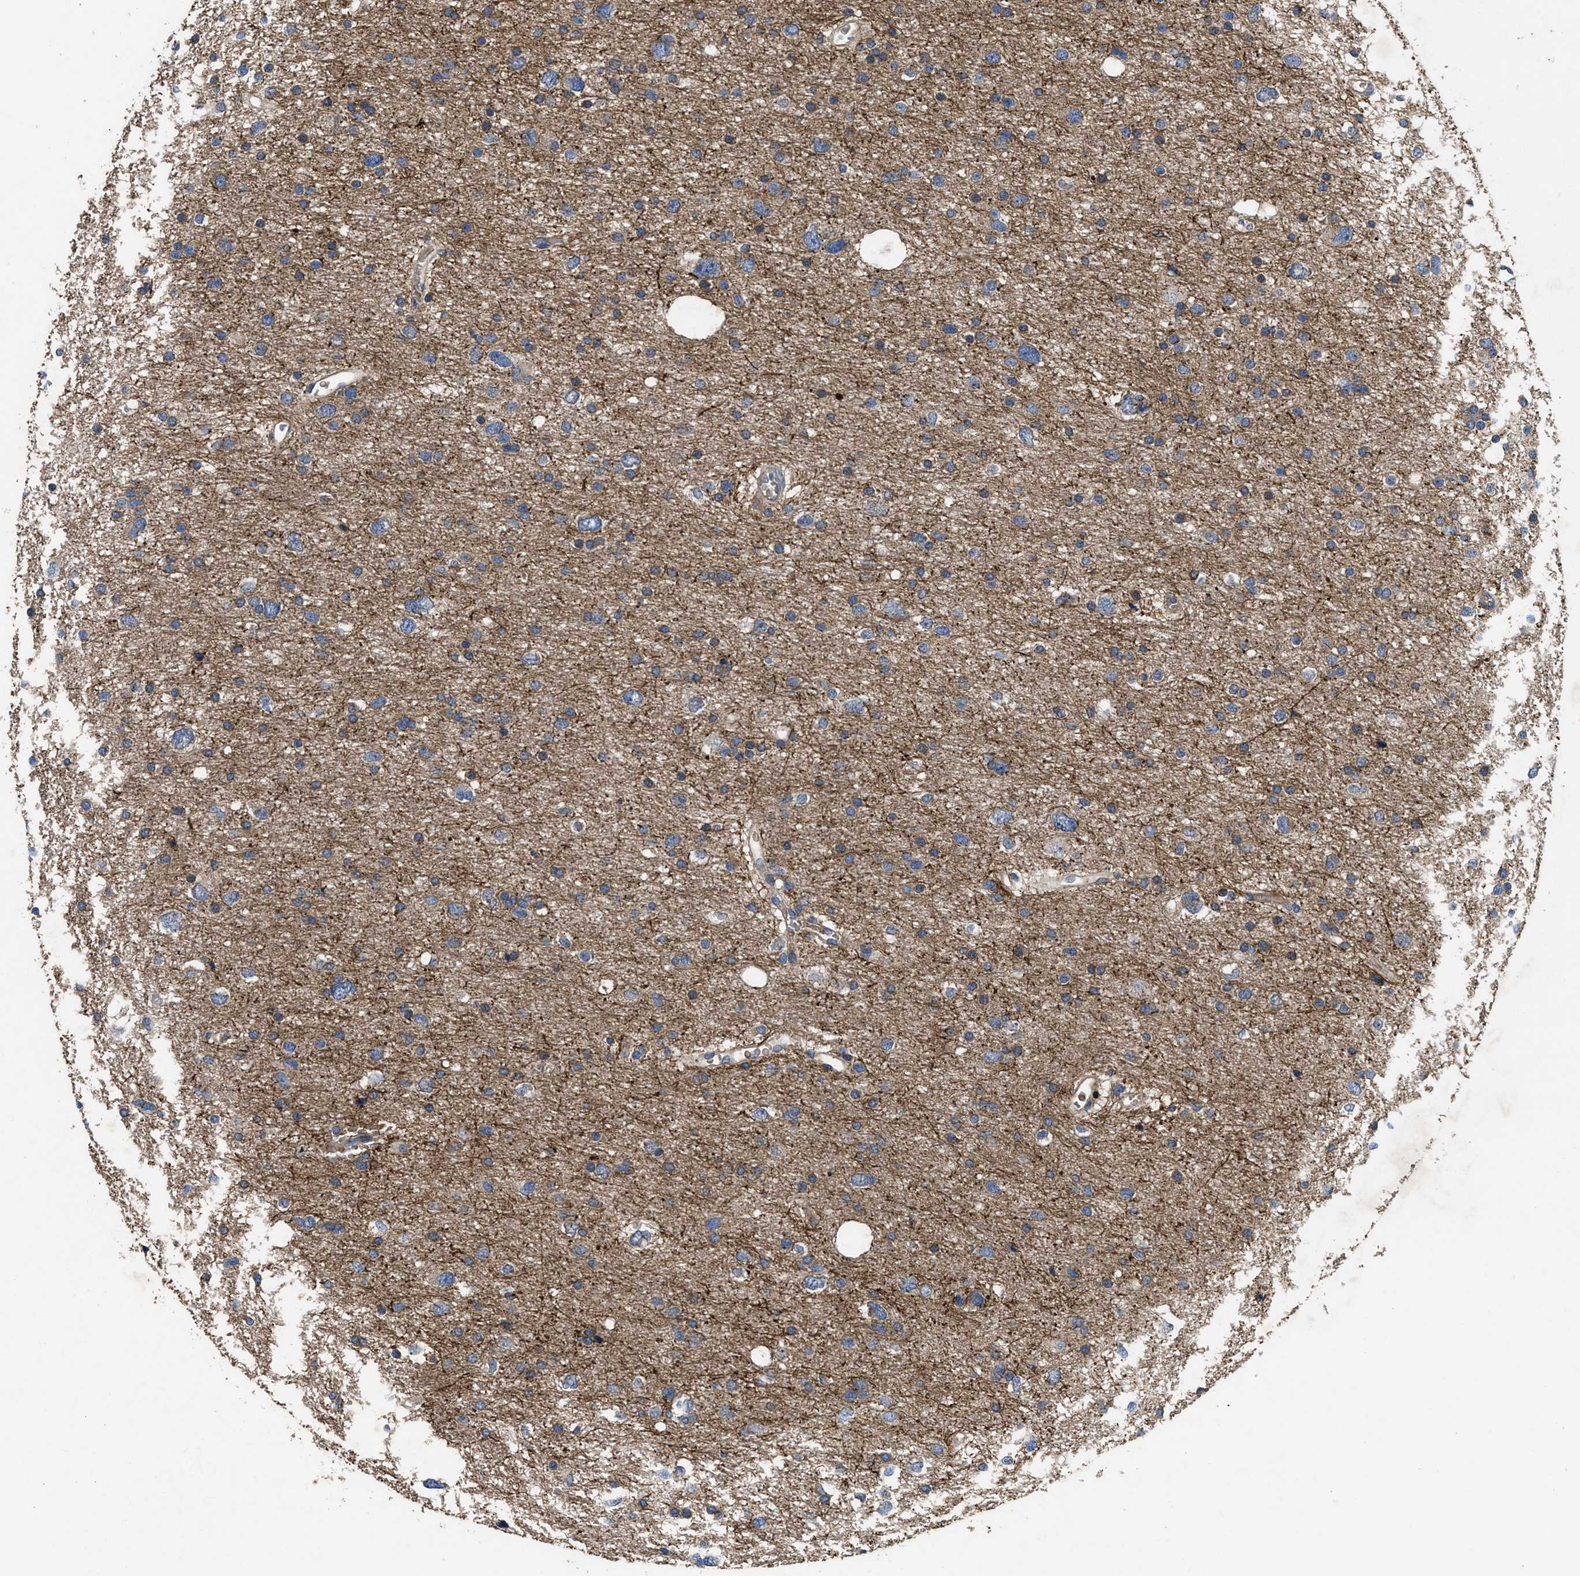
{"staining": {"intensity": "moderate", "quantity": "25%-75%", "location": "cytoplasmic/membranous"}, "tissue": "glioma", "cell_type": "Tumor cells", "image_type": "cancer", "snomed": [{"axis": "morphology", "description": "Glioma, malignant, Low grade"}, {"axis": "topography", "description": "Brain"}], "caption": "Tumor cells demonstrate medium levels of moderate cytoplasmic/membranous staining in about 25%-75% of cells in human glioma.", "gene": "YBEY", "patient": {"sex": "female", "age": 37}}